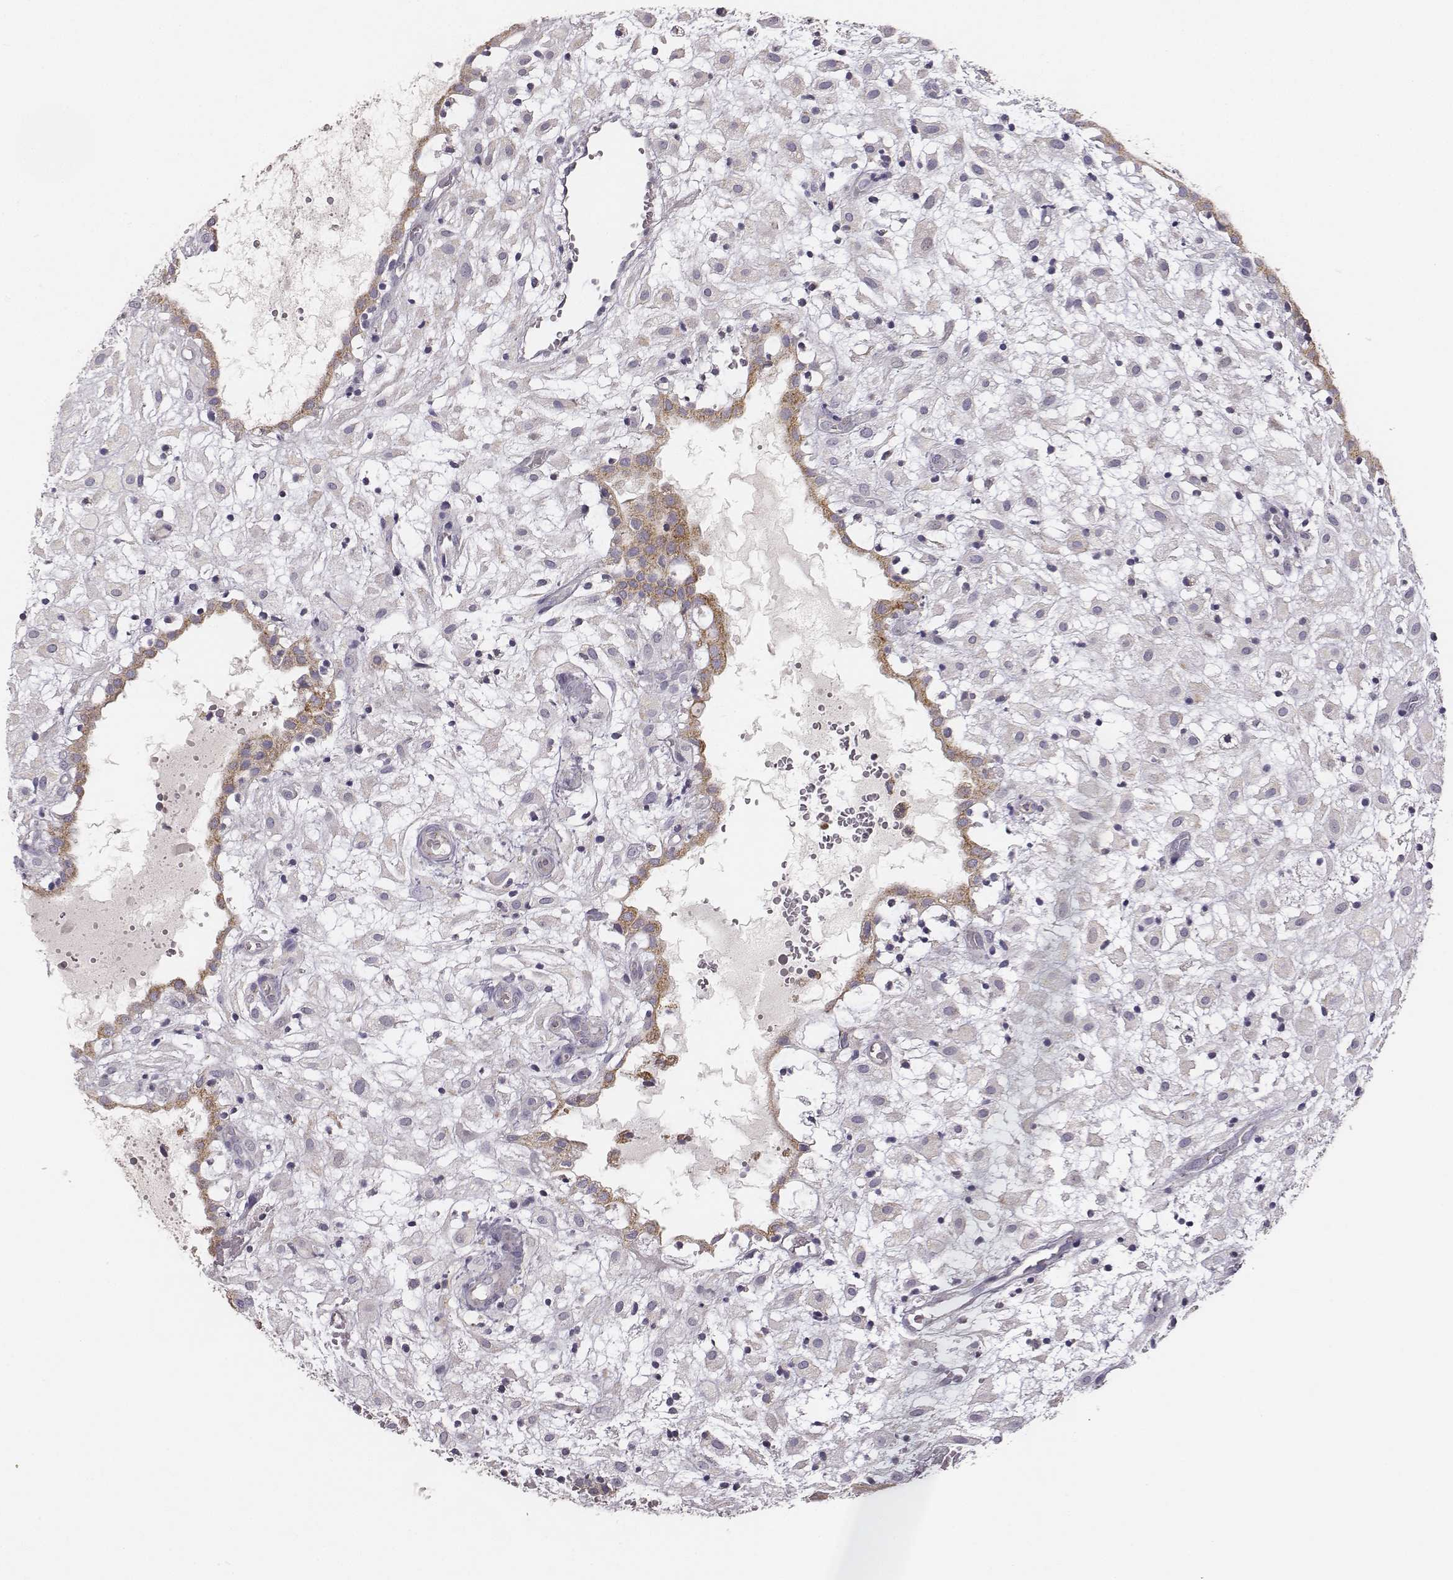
{"staining": {"intensity": "negative", "quantity": "none", "location": "none"}, "tissue": "placenta", "cell_type": "Decidual cells", "image_type": "normal", "snomed": [{"axis": "morphology", "description": "Normal tissue, NOS"}, {"axis": "topography", "description": "Placenta"}], "caption": "DAB (3,3'-diaminobenzidine) immunohistochemical staining of benign placenta exhibits no significant expression in decidual cells.", "gene": "ABCD3", "patient": {"sex": "female", "age": 24}}